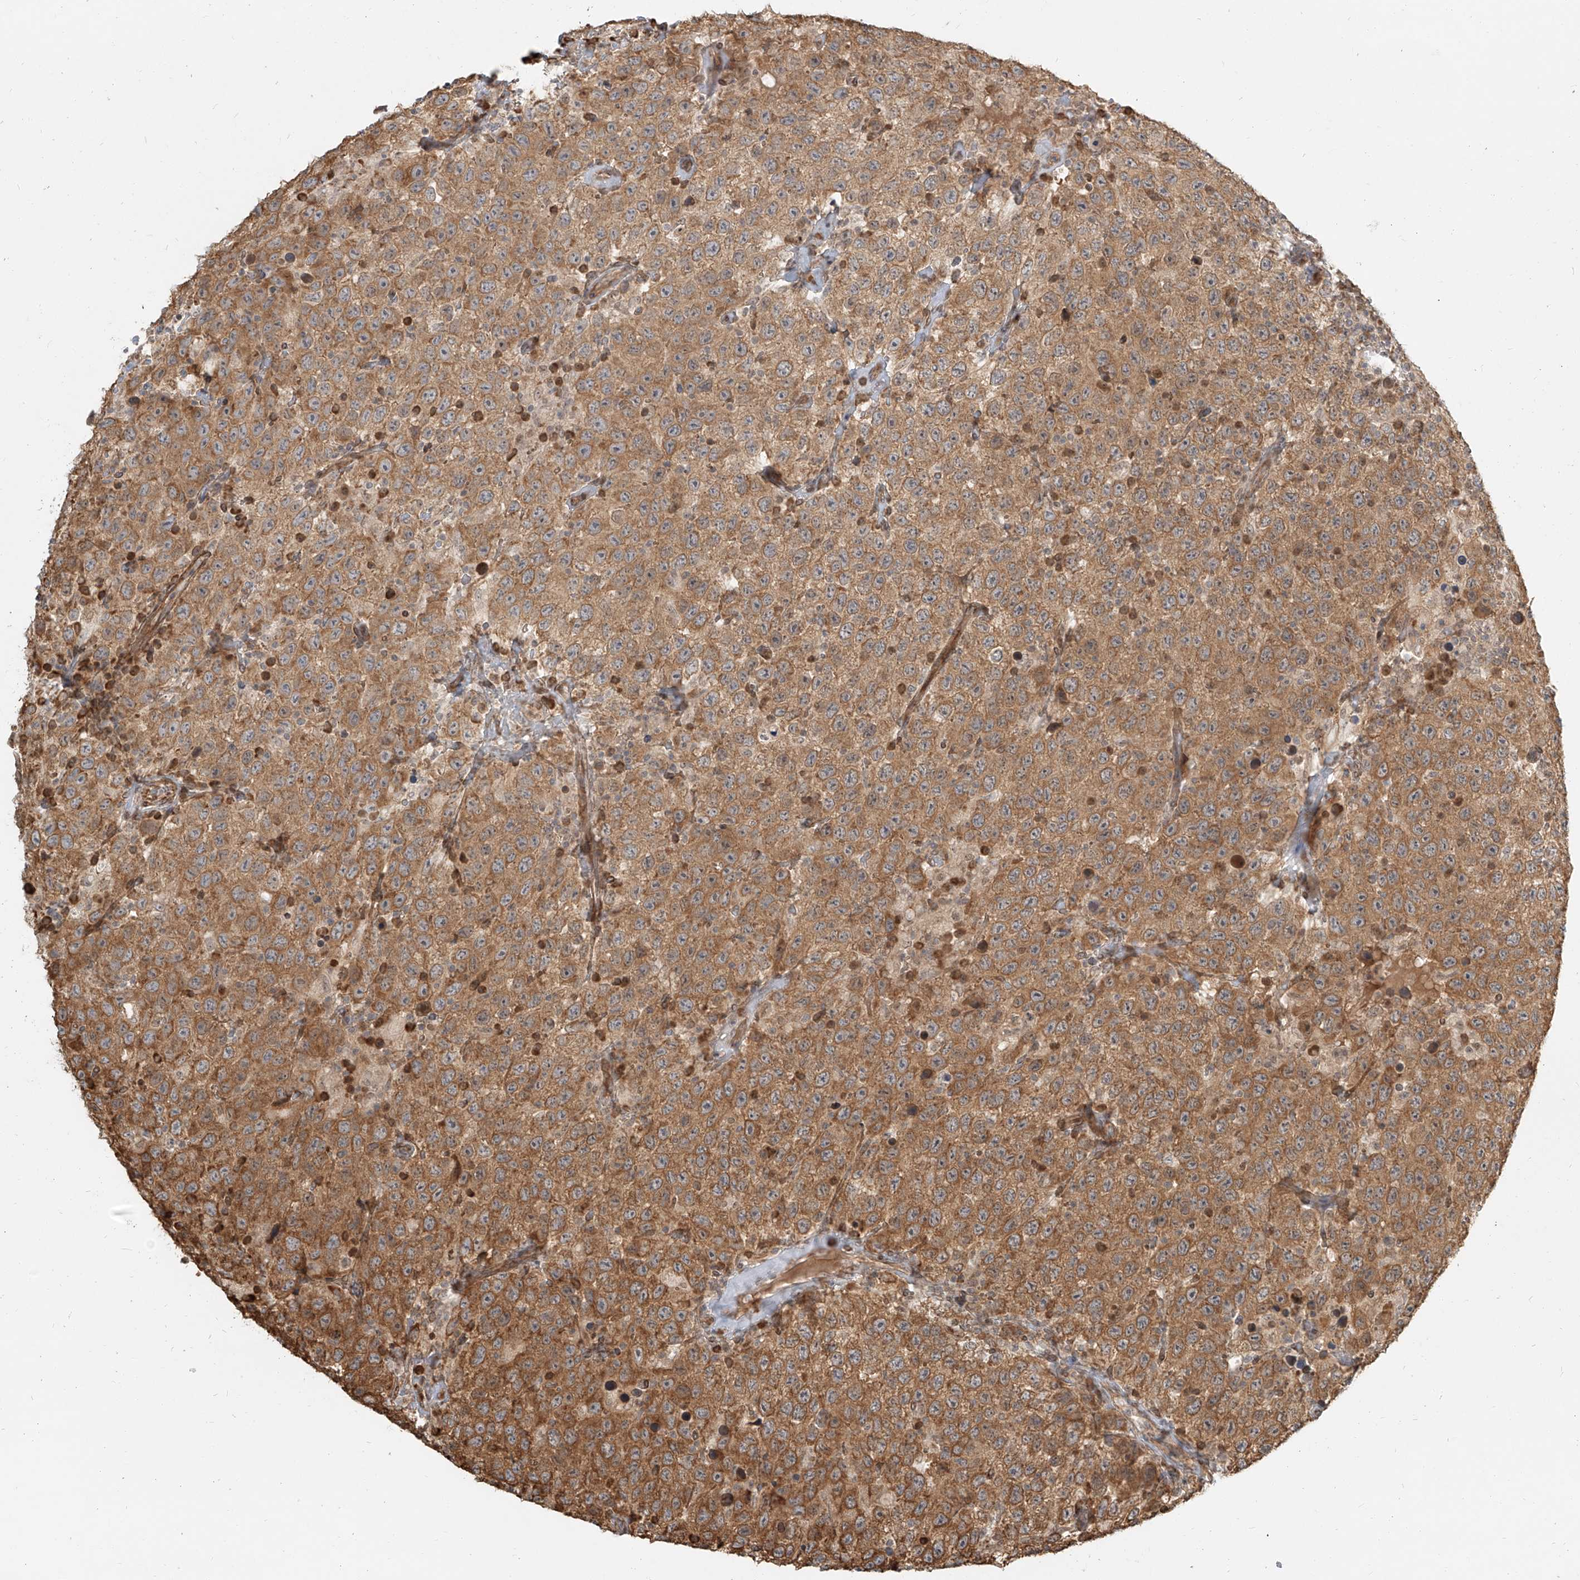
{"staining": {"intensity": "moderate", "quantity": ">75%", "location": "cytoplasmic/membranous"}, "tissue": "testis cancer", "cell_type": "Tumor cells", "image_type": "cancer", "snomed": [{"axis": "morphology", "description": "Seminoma, NOS"}, {"axis": "topography", "description": "Testis"}], "caption": "Protein staining of seminoma (testis) tissue reveals moderate cytoplasmic/membranous positivity in about >75% of tumor cells.", "gene": "UBE2K", "patient": {"sex": "male", "age": 41}}